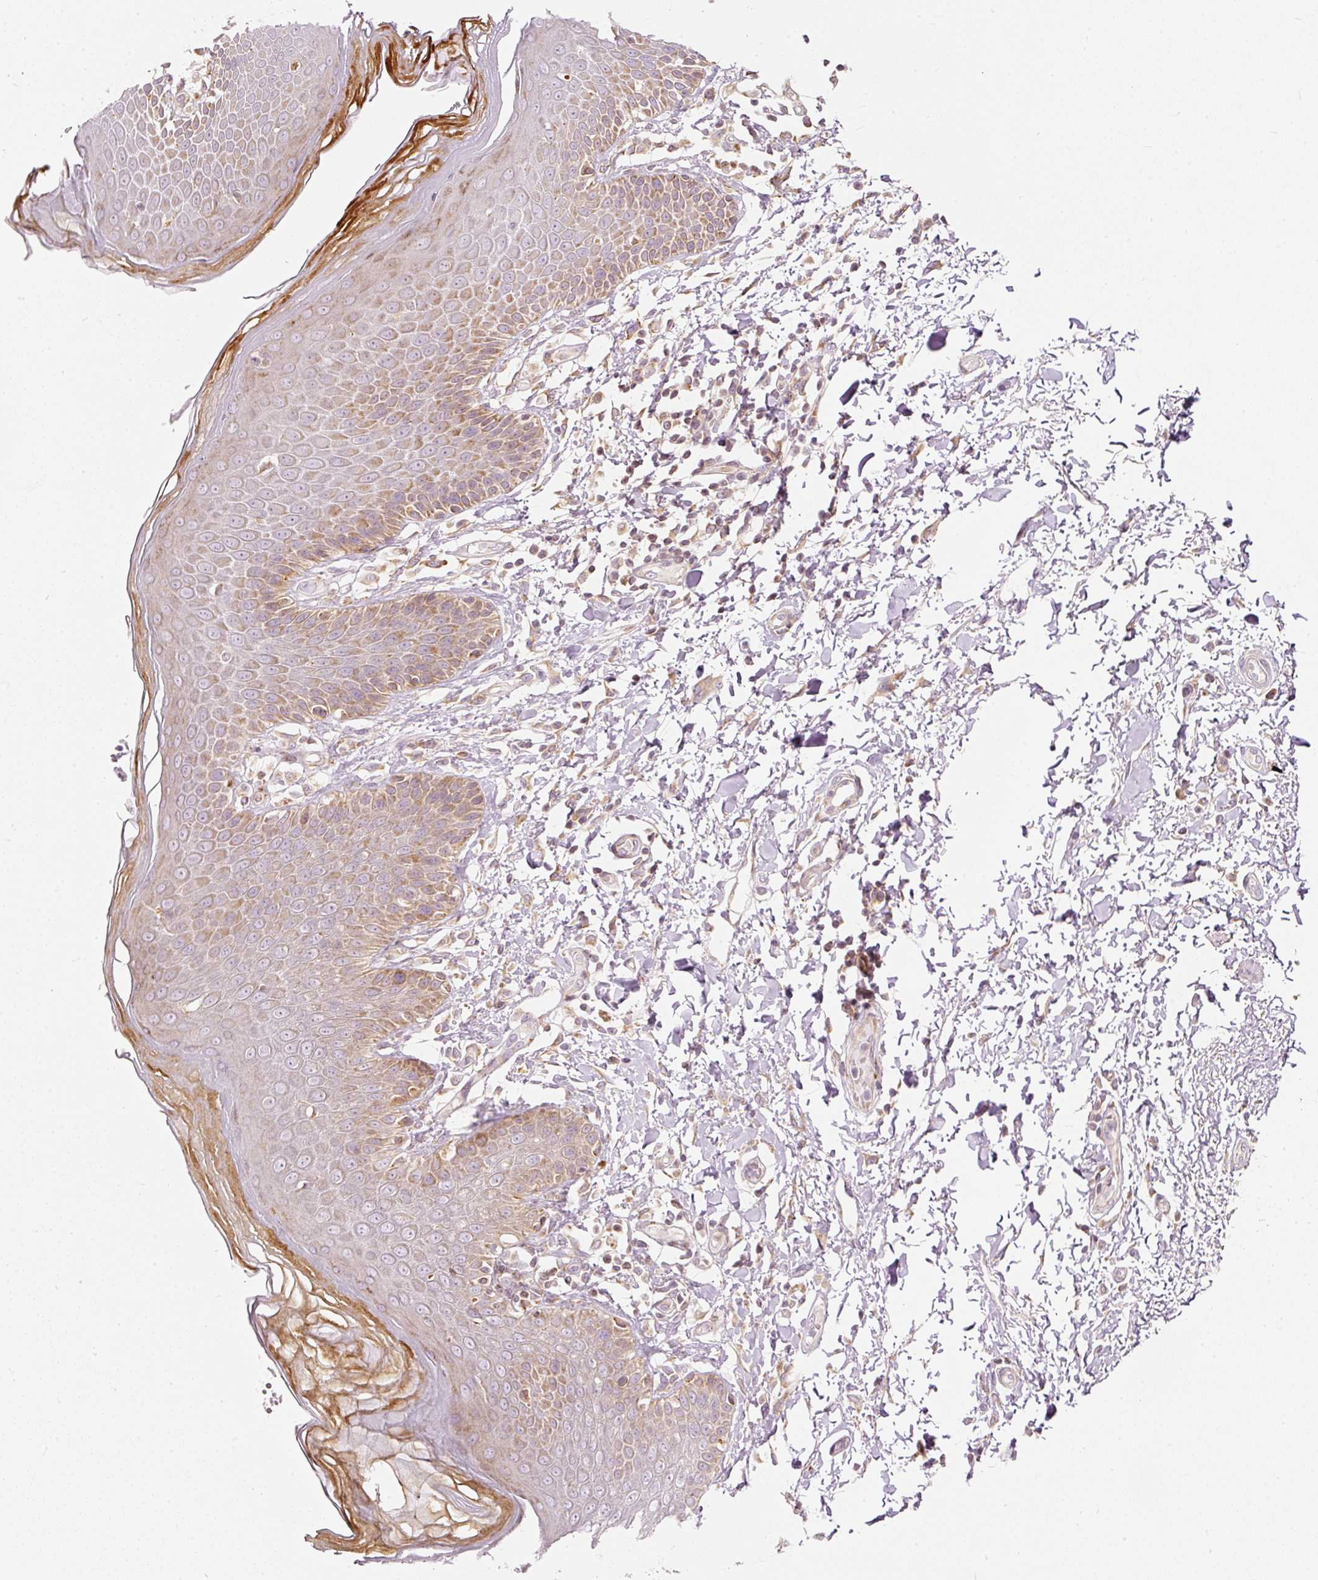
{"staining": {"intensity": "weak", "quantity": ">75%", "location": "cytoplasmic/membranous"}, "tissue": "skin", "cell_type": "Epidermal cells", "image_type": "normal", "snomed": [{"axis": "morphology", "description": "Normal tissue, NOS"}, {"axis": "topography", "description": "Peripheral nerve tissue"}], "caption": "Immunohistochemistry (IHC) staining of benign skin, which demonstrates low levels of weak cytoplasmic/membranous expression in approximately >75% of epidermal cells indicating weak cytoplasmic/membranous protein positivity. The staining was performed using DAB (3,3'-diaminobenzidine) (brown) for protein detection and nuclei were counterstained in hematoxylin (blue).", "gene": "SNAPC5", "patient": {"sex": "male", "age": 51}}